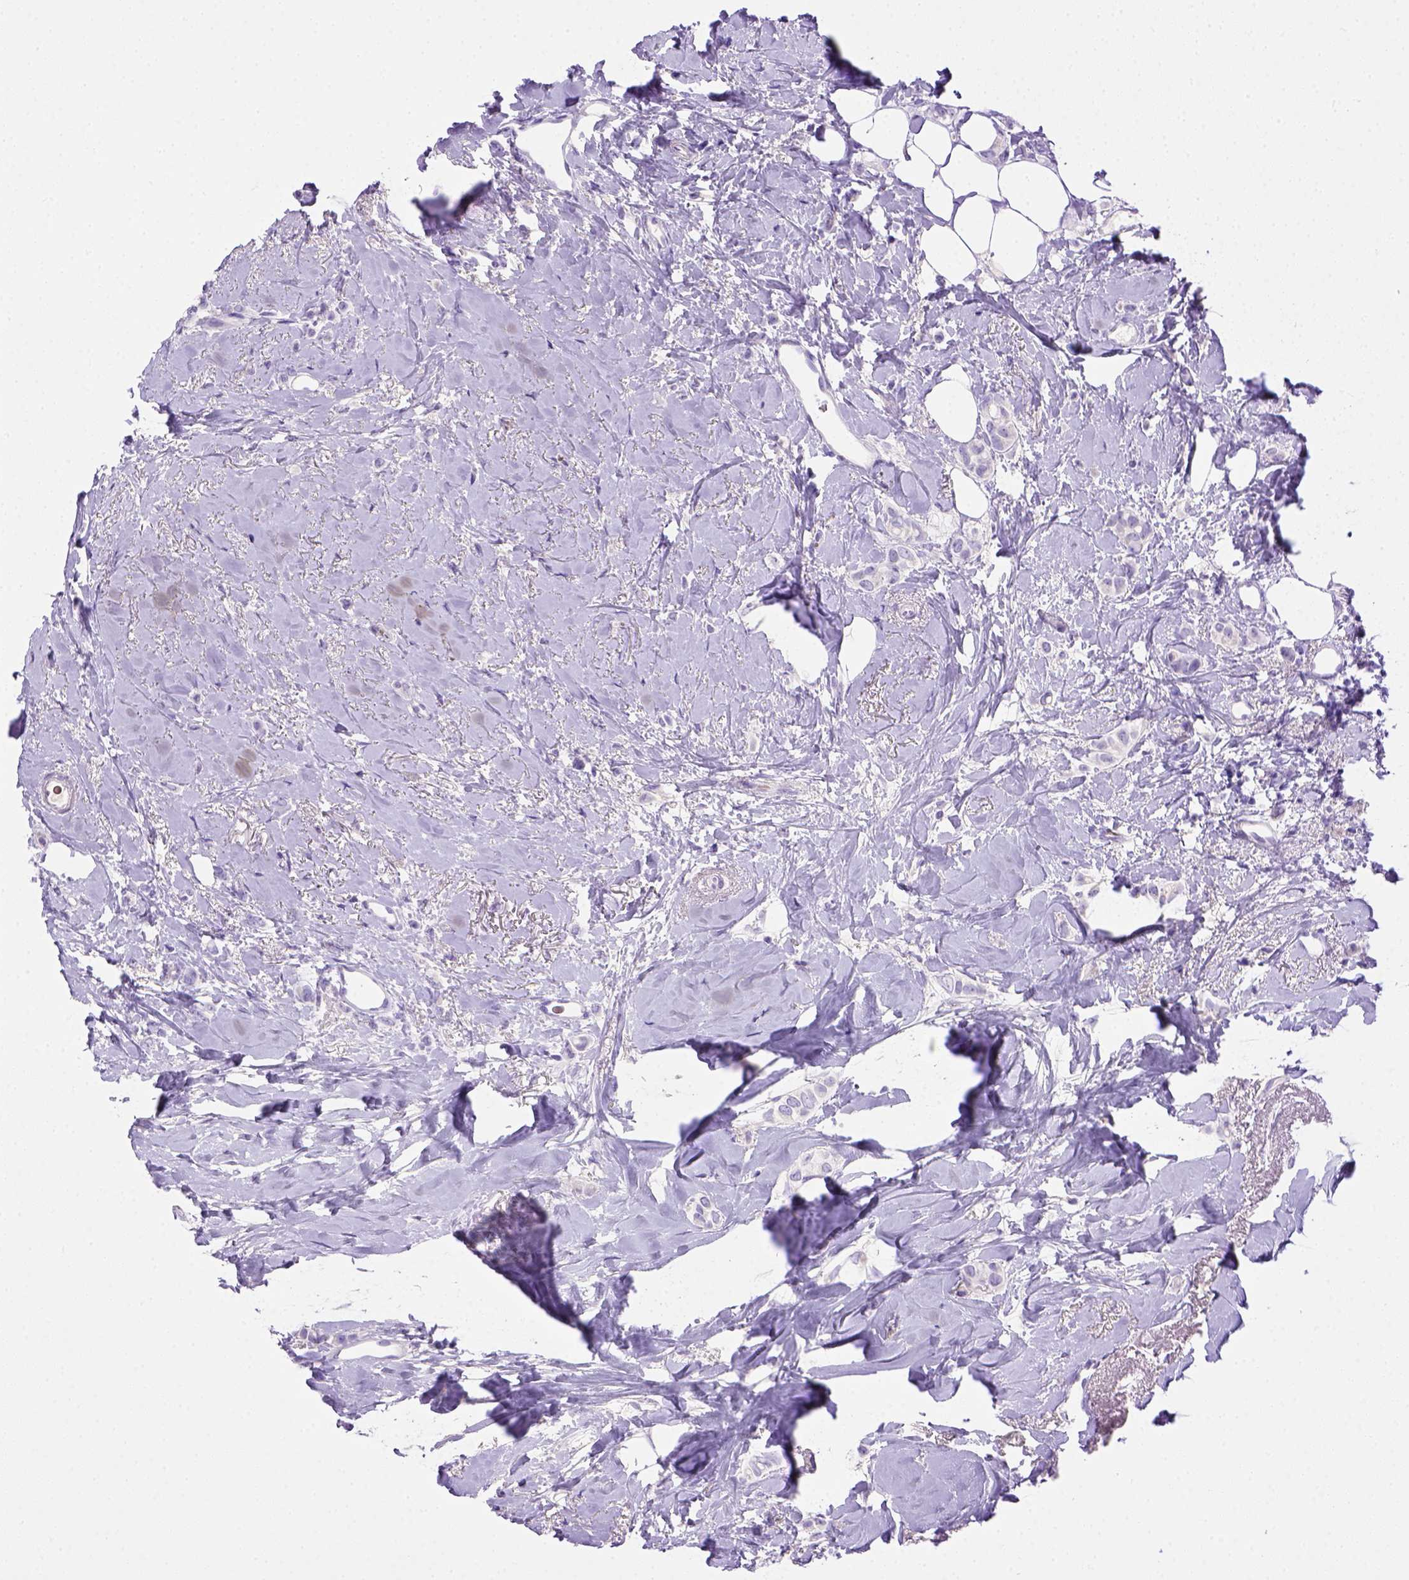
{"staining": {"intensity": "negative", "quantity": "none", "location": "none"}, "tissue": "breast cancer", "cell_type": "Tumor cells", "image_type": "cancer", "snomed": [{"axis": "morphology", "description": "Lobular carcinoma"}, {"axis": "topography", "description": "Breast"}], "caption": "This is a photomicrograph of IHC staining of breast lobular carcinoma, which shows no expression in tumor cells. The staining was performed using DAB to visualize the protein expression in brown, while the nuclei were stained in blue with hematoxylin (Magnification: 20x).", "gene": "BAAT", "patient": {"sex": "female", "age": 66}}